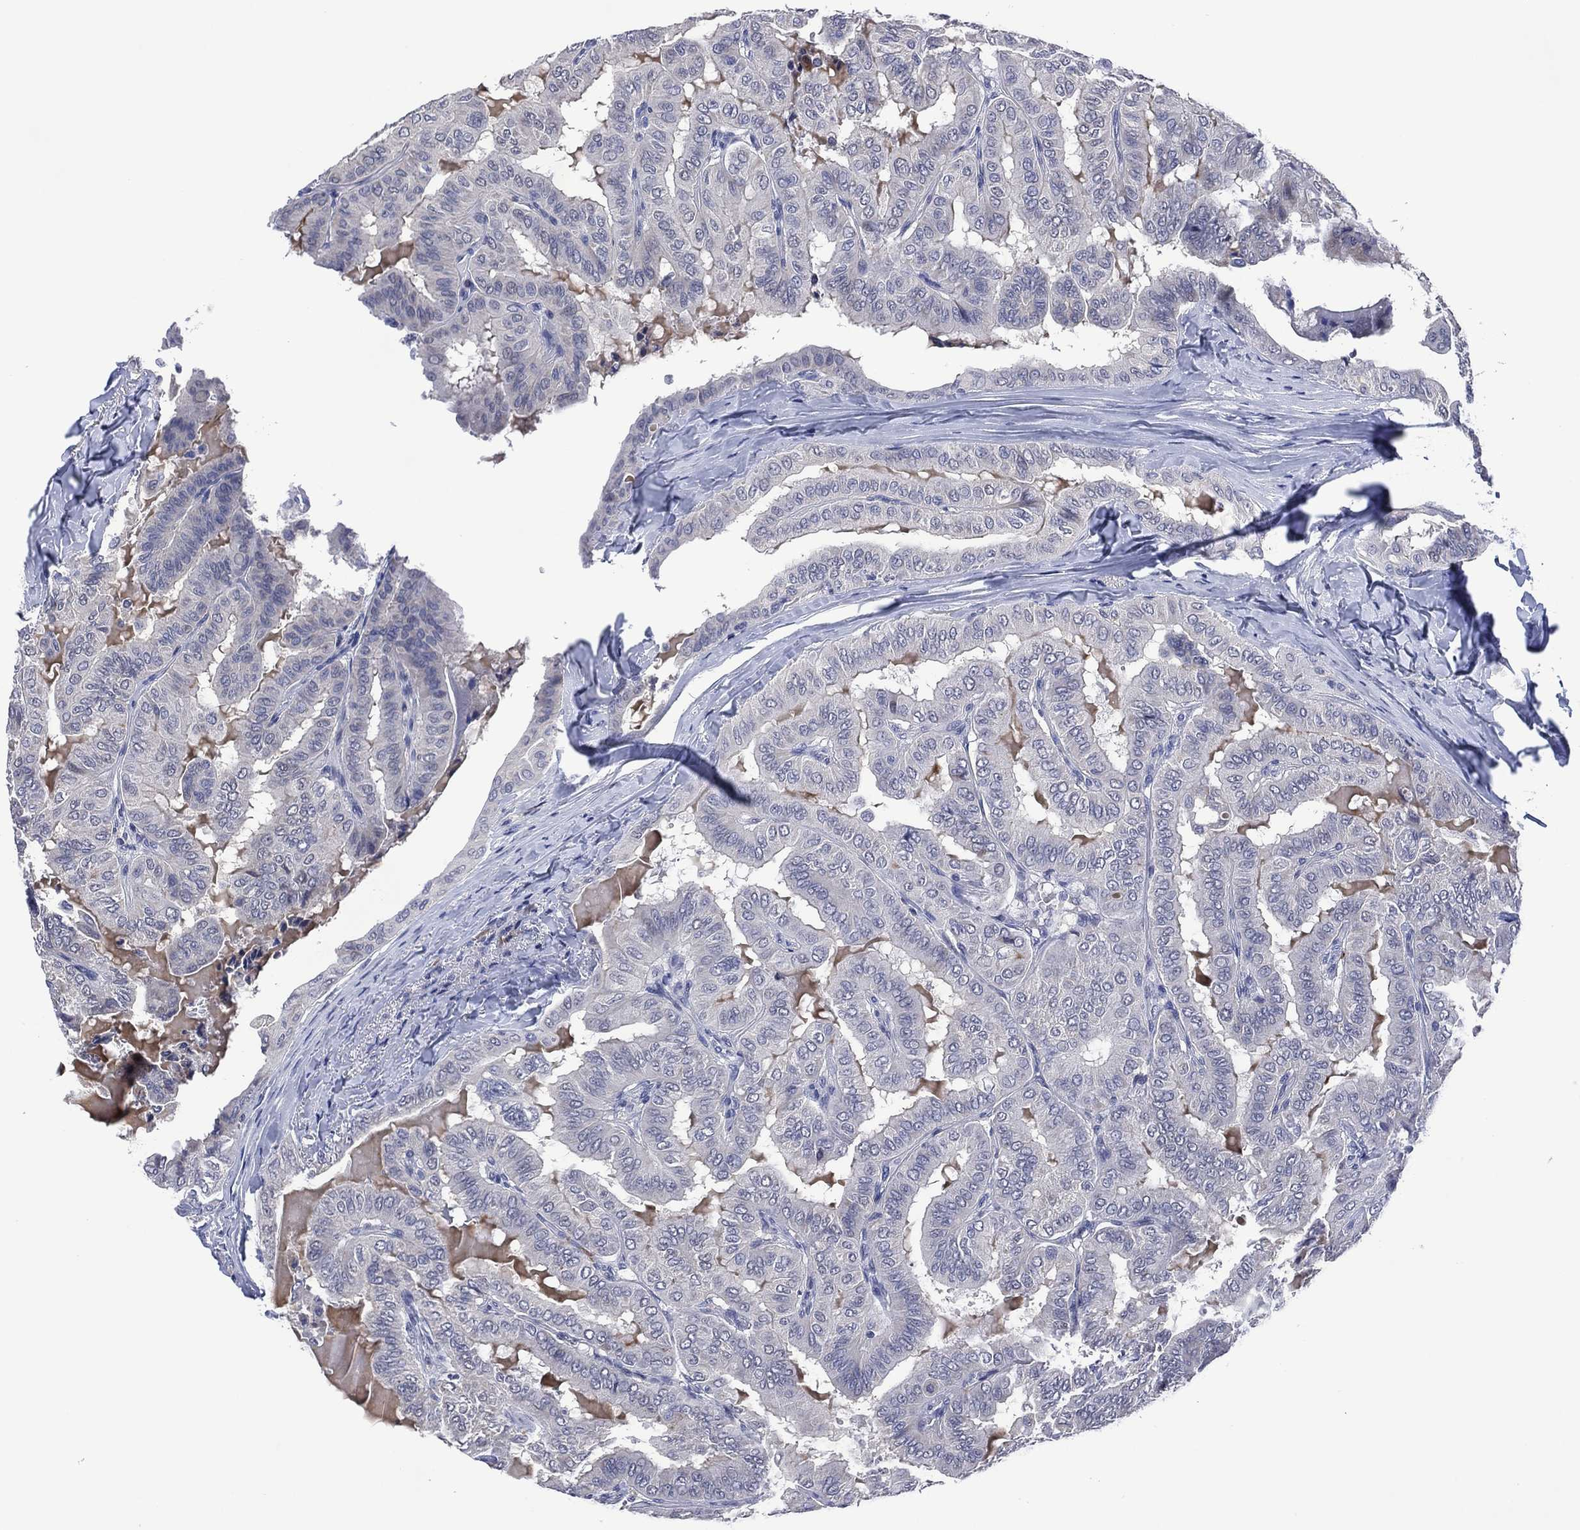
{"staining": {"intensity": "negative", "quantity": "none", "location": "none"}, "tissue": "thyroid cancer", "cell_type": "Tumor cells", "image_type": "cancer", "snomed": [{"axis": "morphology", "description": "Papillary adenocarcinoma, NOS"}, {"axis": "topography", "description": "Thyroid gland"}], "caption": "This is an immunohistochemistry (IHC) image of human thyroid cancer (papillary adenocarcinoma). There is no positivity in tumor cells.", "gene": "USP26", "patient": {"sex": "female", "age": 68}}